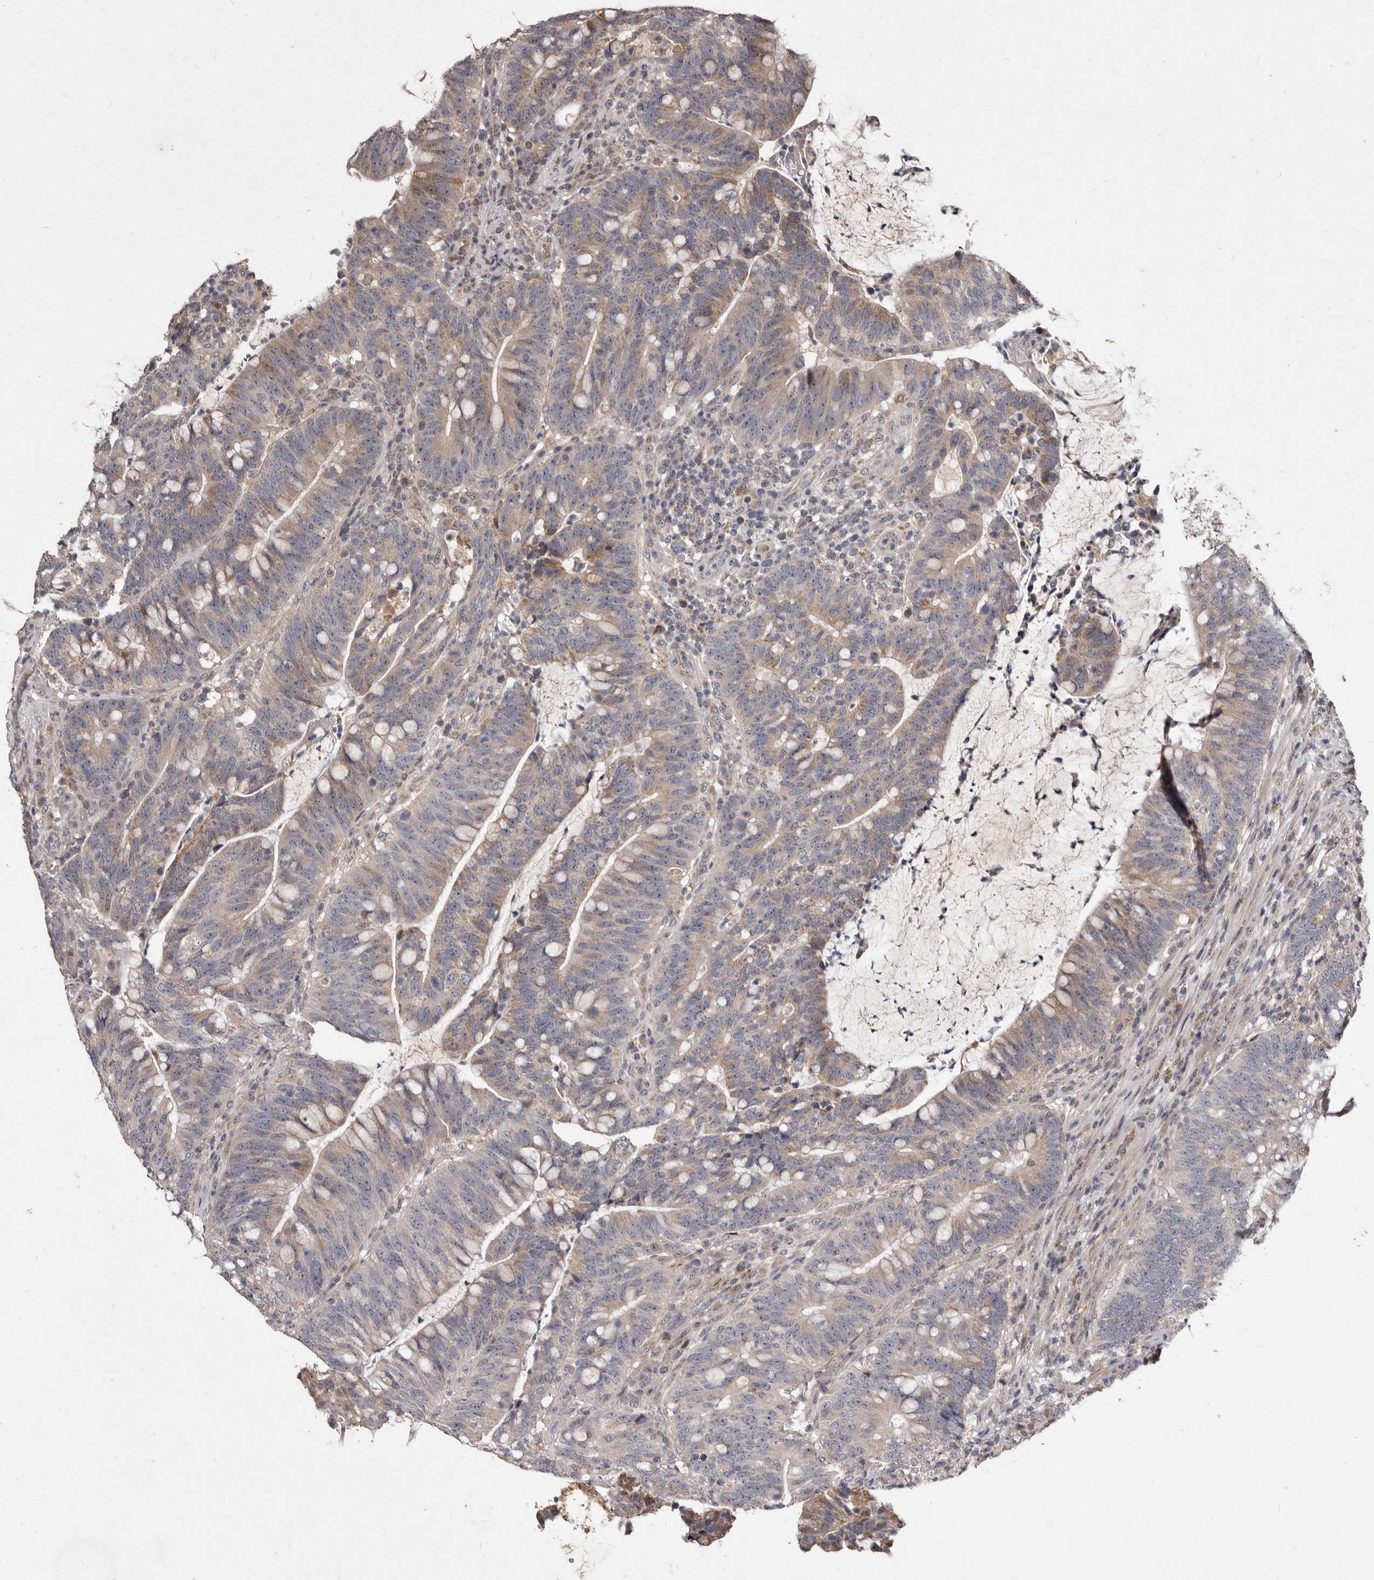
{"staining": {"intensity": "weak", "quantity": ">75%", "location": "cytoplasmic/membranous"}, "tissue": "colorectal cancer", "cell_type": "Tumor cells", "image_type": "cancer", "snomed": [{"axis": "morphology", "description": "Adenocarcinoma, NOS"}, {"axis": "topography", "description": "Colon"}], "caption": "The photomicrograph demonstrates a brown stain indicating the presence of a protein in the cytoplasmic/membranous of tumor cells in colorectal cancer. (IHC, brightfield microscopy, high magnification).", "gene": "FLAD1", "patient": {"sex": "female", "age": 66}}